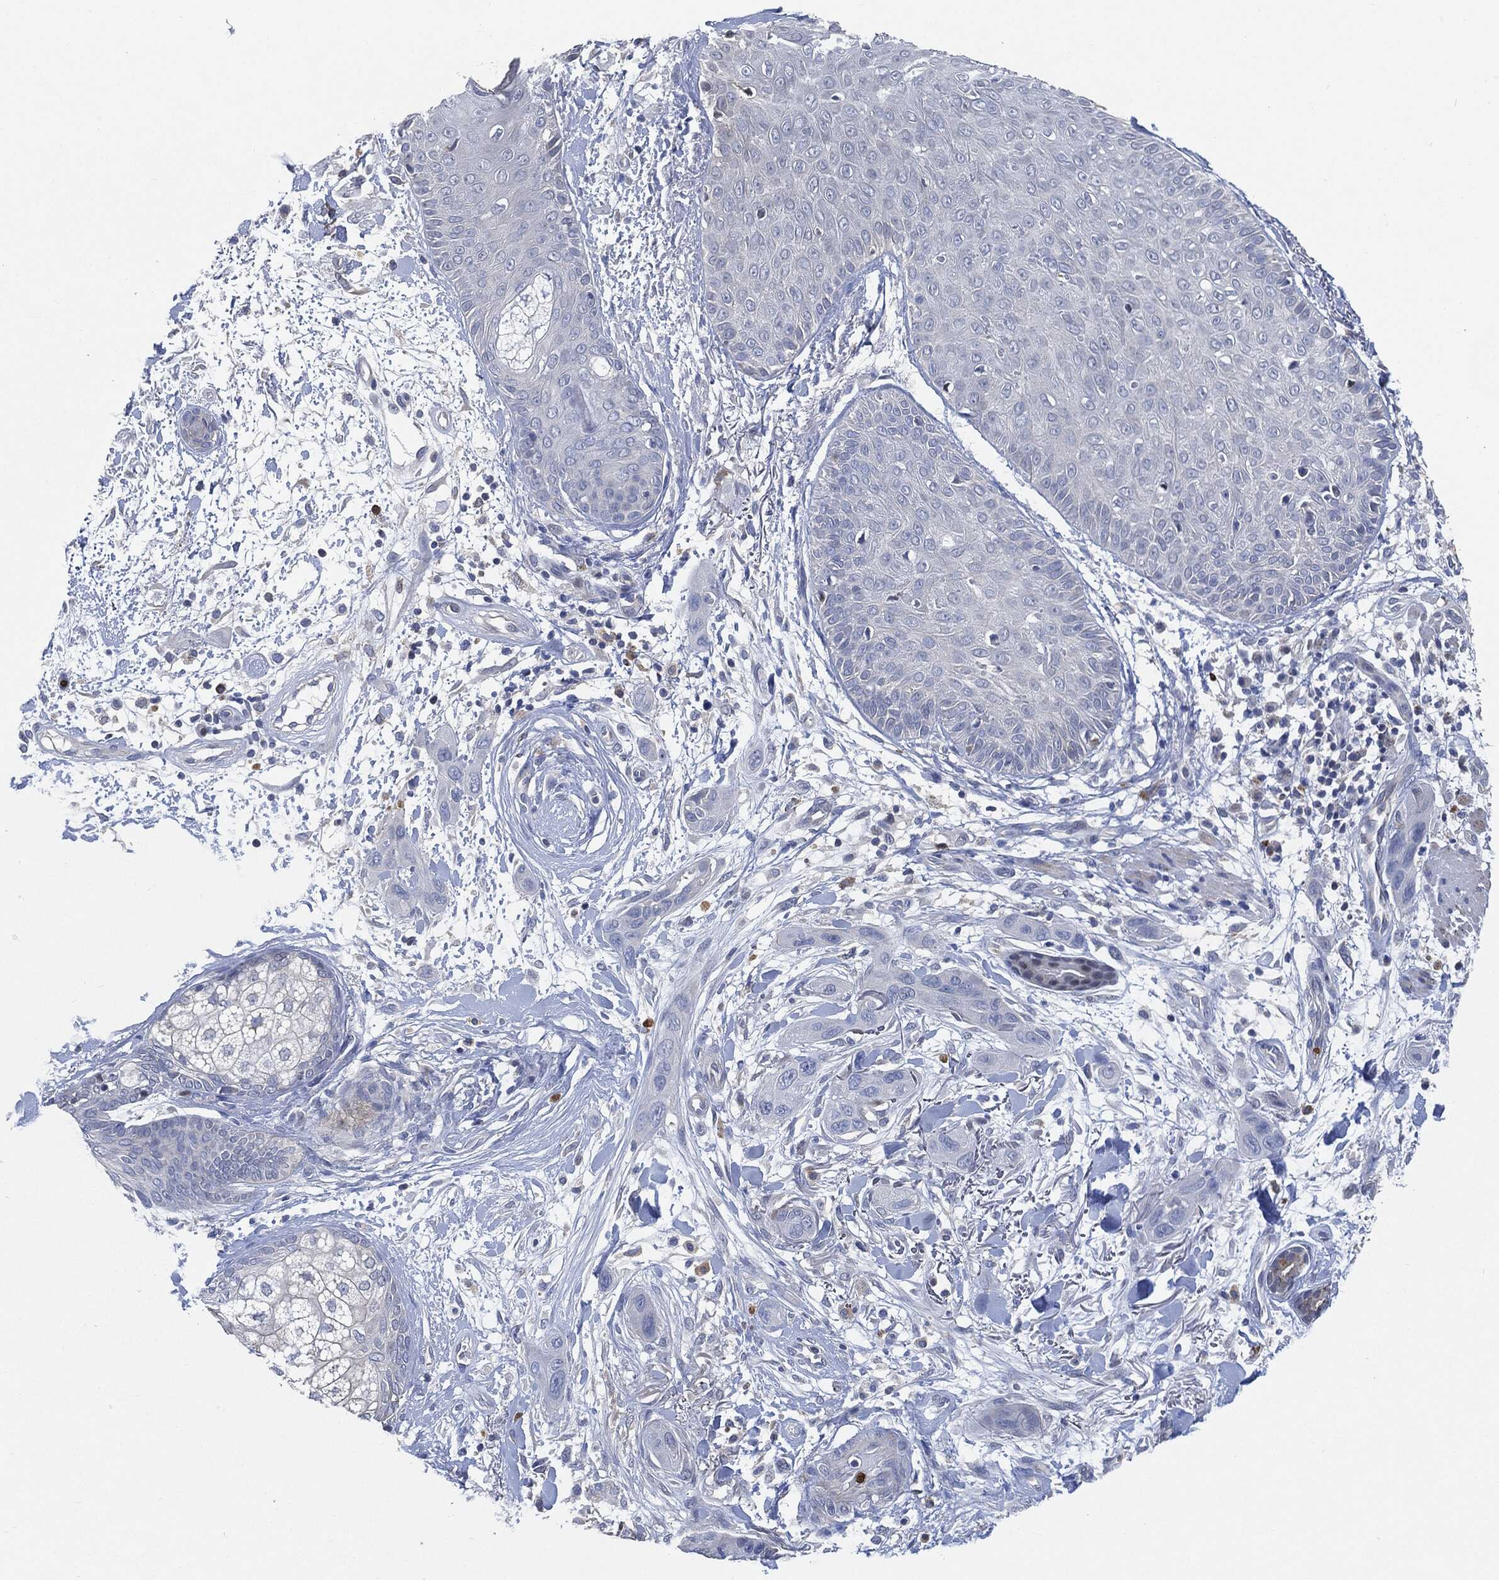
{"staining": {"intensity": "negative", "quantity": "none", "location": "none"}, "tissue": "skin cancer", "cell_type": "Tumor cells", "image_type": "cancer", "snomed": [{"axis": "morphology", "description": "Squamous cell carcinoma, NOS"}, {"axis": "topography", "description": "Skin"}], "caption": "Skin cancer (squamous cell carcinoma) was stained to show a protein in brown. There is no significant expression in tumor cells.", "gene": "VSIG4", "patient": {"sex": "male", "age": 78}}